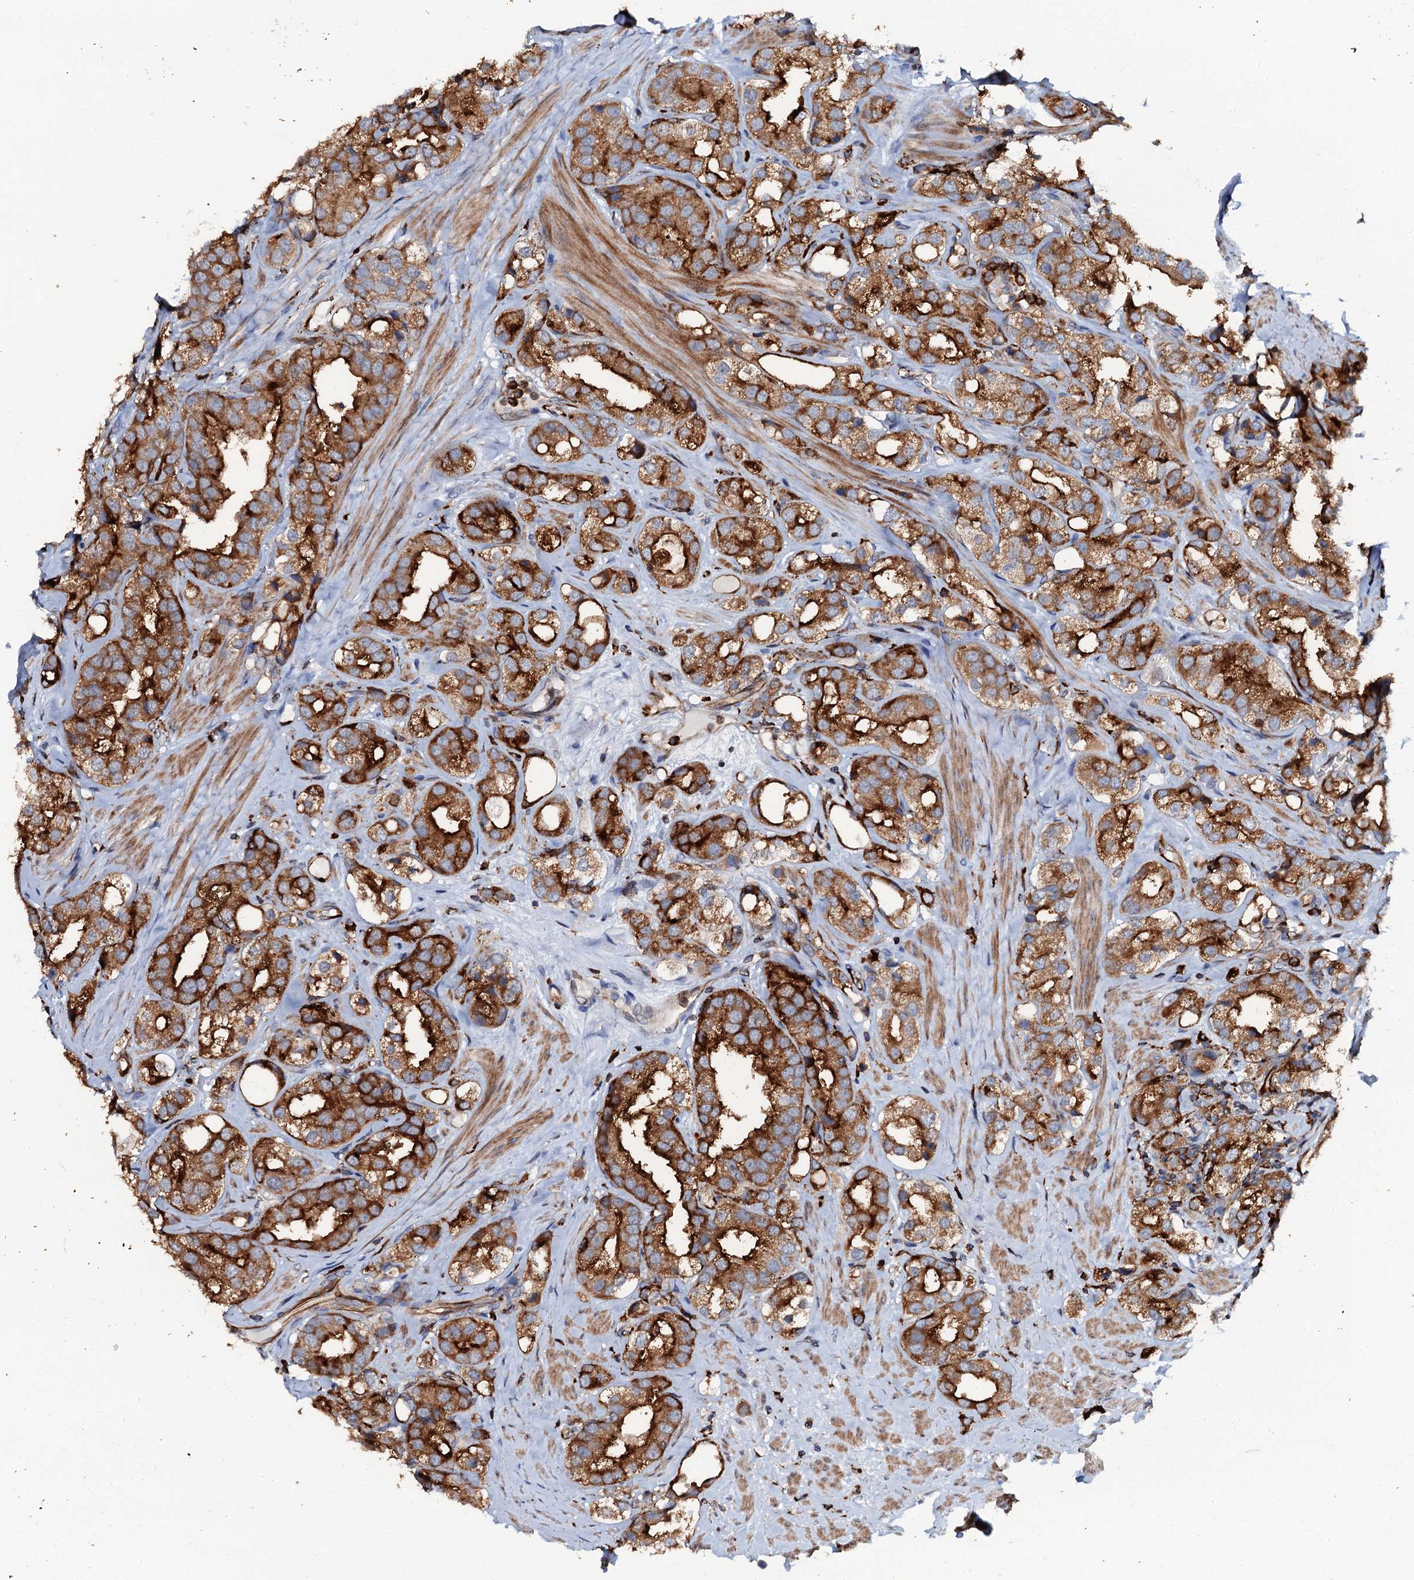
{"staining": {"intensity": "strong", "quantity": ">75%", "location": "cytoplasmic/membranous"}, "tissue": "prostate cancer", "cell_type": "Tumor cells", "image_type": "cancer", "snomed": [{"axis": "morphology", "description": "Adenocarcinoma, NOS"}, {"axis": "topography", "description": "Prostate"}], "caption": "High-power microscopy captured an immunohistochemistry (IHC) image of prostate cancer (adenocarcinoma), revealing strong cytoplasmic/membranous positivity in approximately >75% of tumor cells. The staining was performed using DAB to visualize the protein expression in brown, while the nuclei were stained in blue with hematoxylin (Magnification: 20x).", "gene": "VAMP8", "patient": {"sex": "male", "age": 79}}